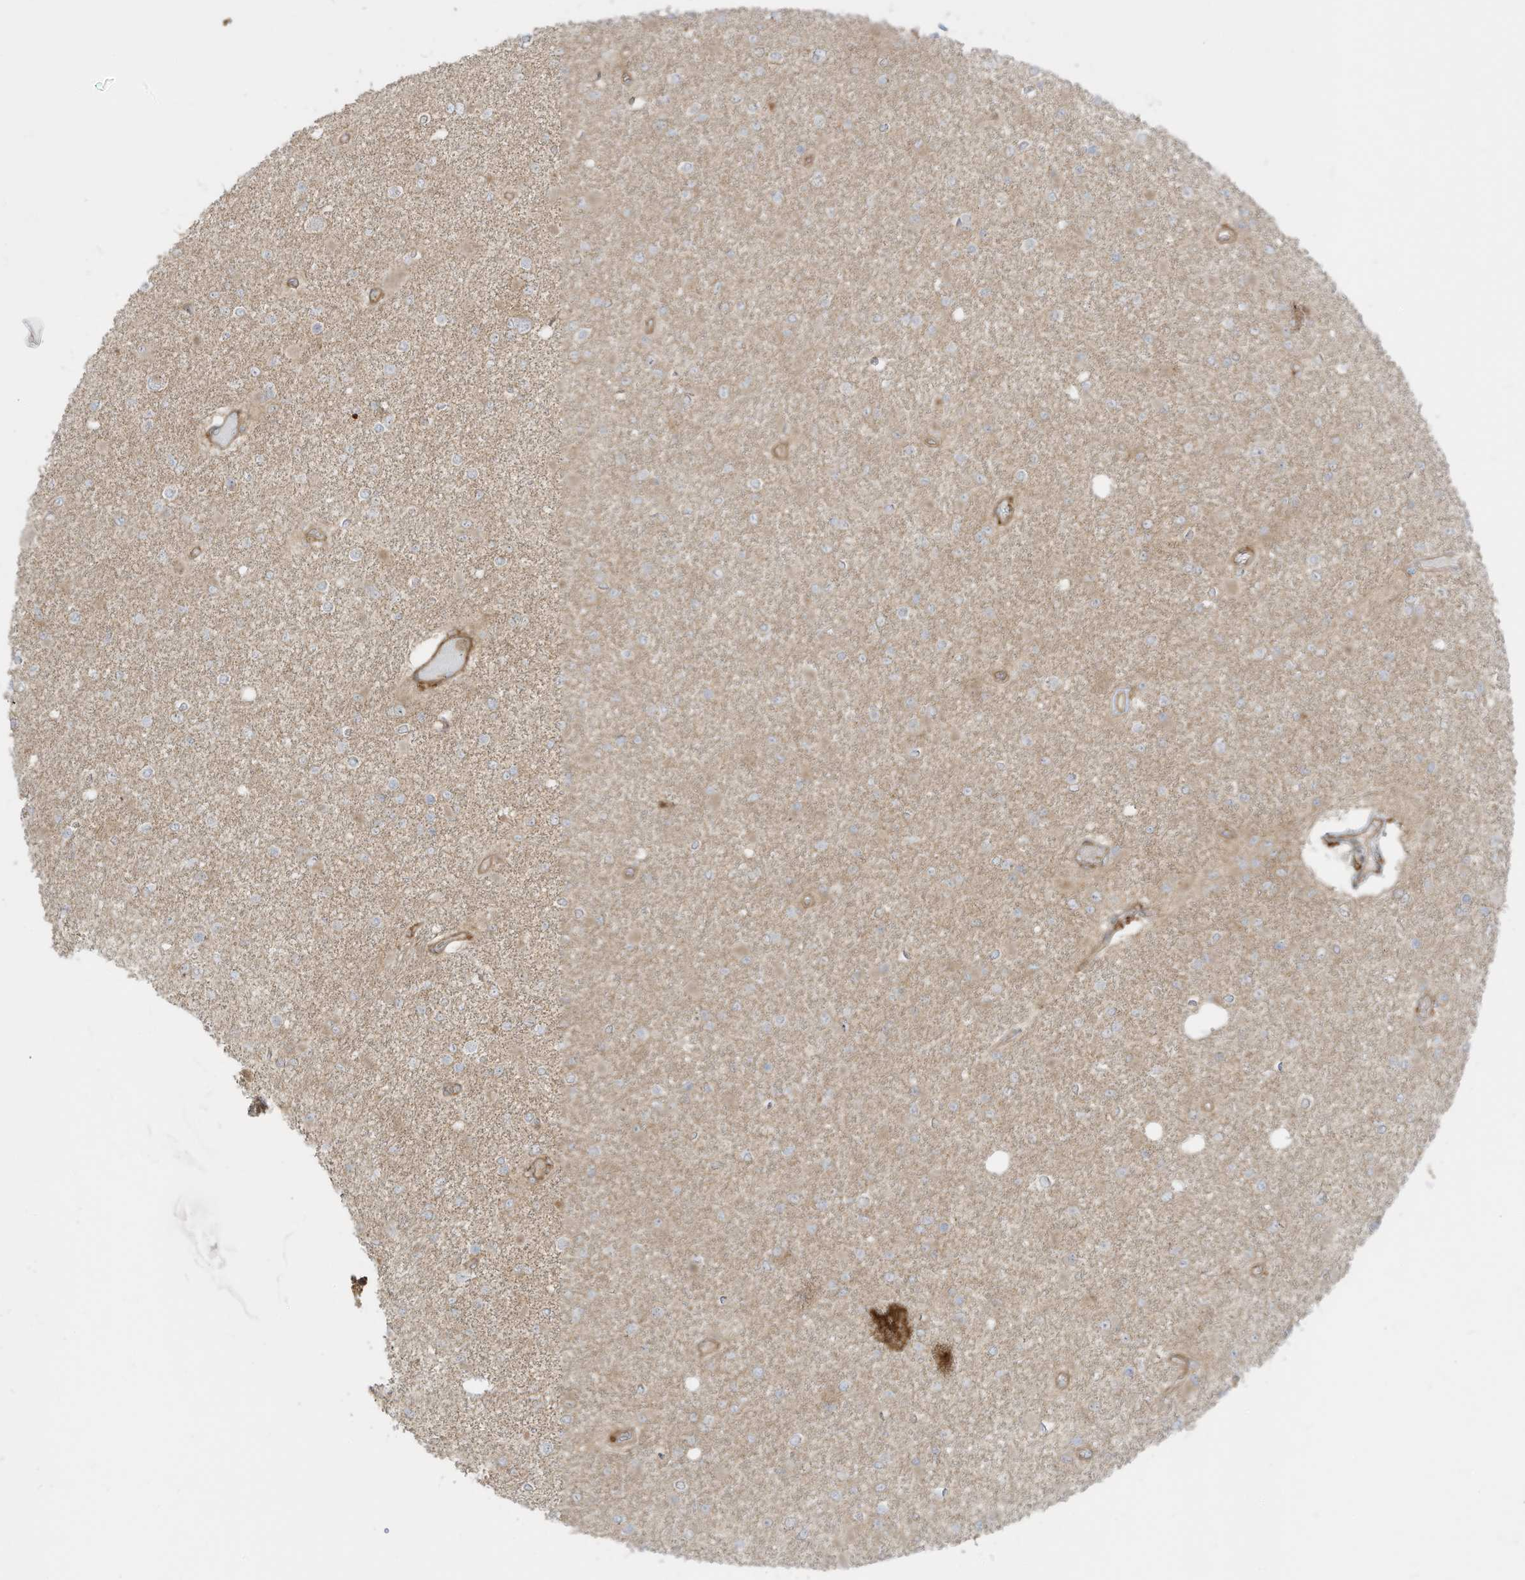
{"staining": {"intensity": "weak", "quantity": "<25%", "location": "cytoplasmic/membranous"}, "tissue": "glioma", "cell_type": "Tumor cells", "image_type": "cancer", "snomed": [{"axis": "morphology", "description": "Glioma, malignant, Low grade"}, {"axis": "topography", "description": "Brain"}], "caption": "The image reveals no staining of tumor cells in malignant low-grade glioma.", "gene": "ENTR1", "patient": {"sex": "female", "age": 22}}